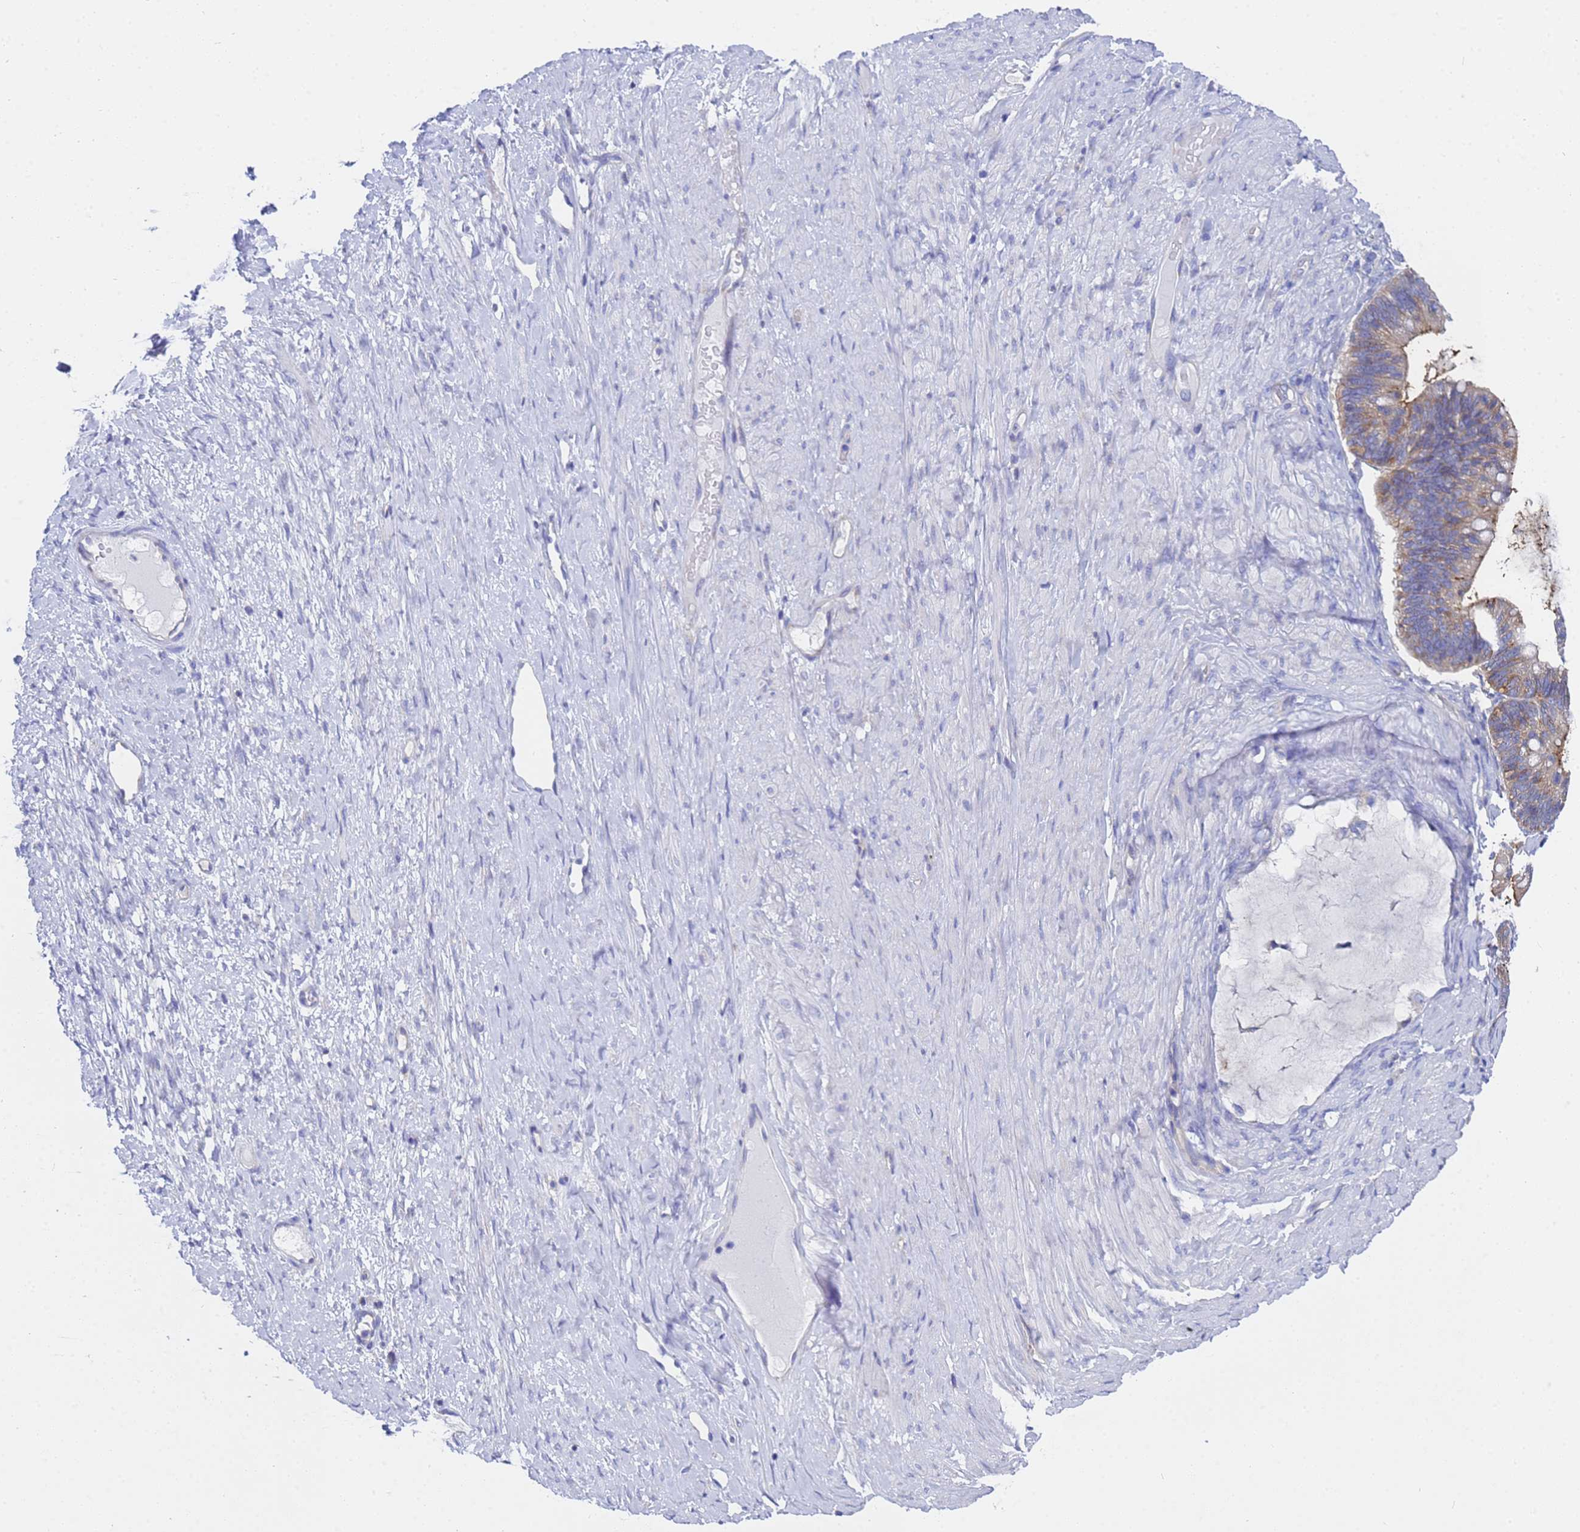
{"staining": {"intensity": "moderate", "quantity": ">75%", "location": "cytoplasmic/membranous"}, "tissue": "ovarian cancer", "cell_type": "Tumor cells", "image_type": "cancer", "snomed": [{"axis": "morphology", "description": "Cystadenocarcinoma, mucinous, NOS"}, {"axis": "topography", "description": "Ovary"}], "caption": "There is medium levels of moderate cytoplasmic/membranous expression in tumor cells of ovarian cancer (mucinous cystadenocarcinoma), as demonstrated by immunohistochemical staining (brown color).", "gene": "TM4SF4", "patient": {"sex": "female", "age": 61}}